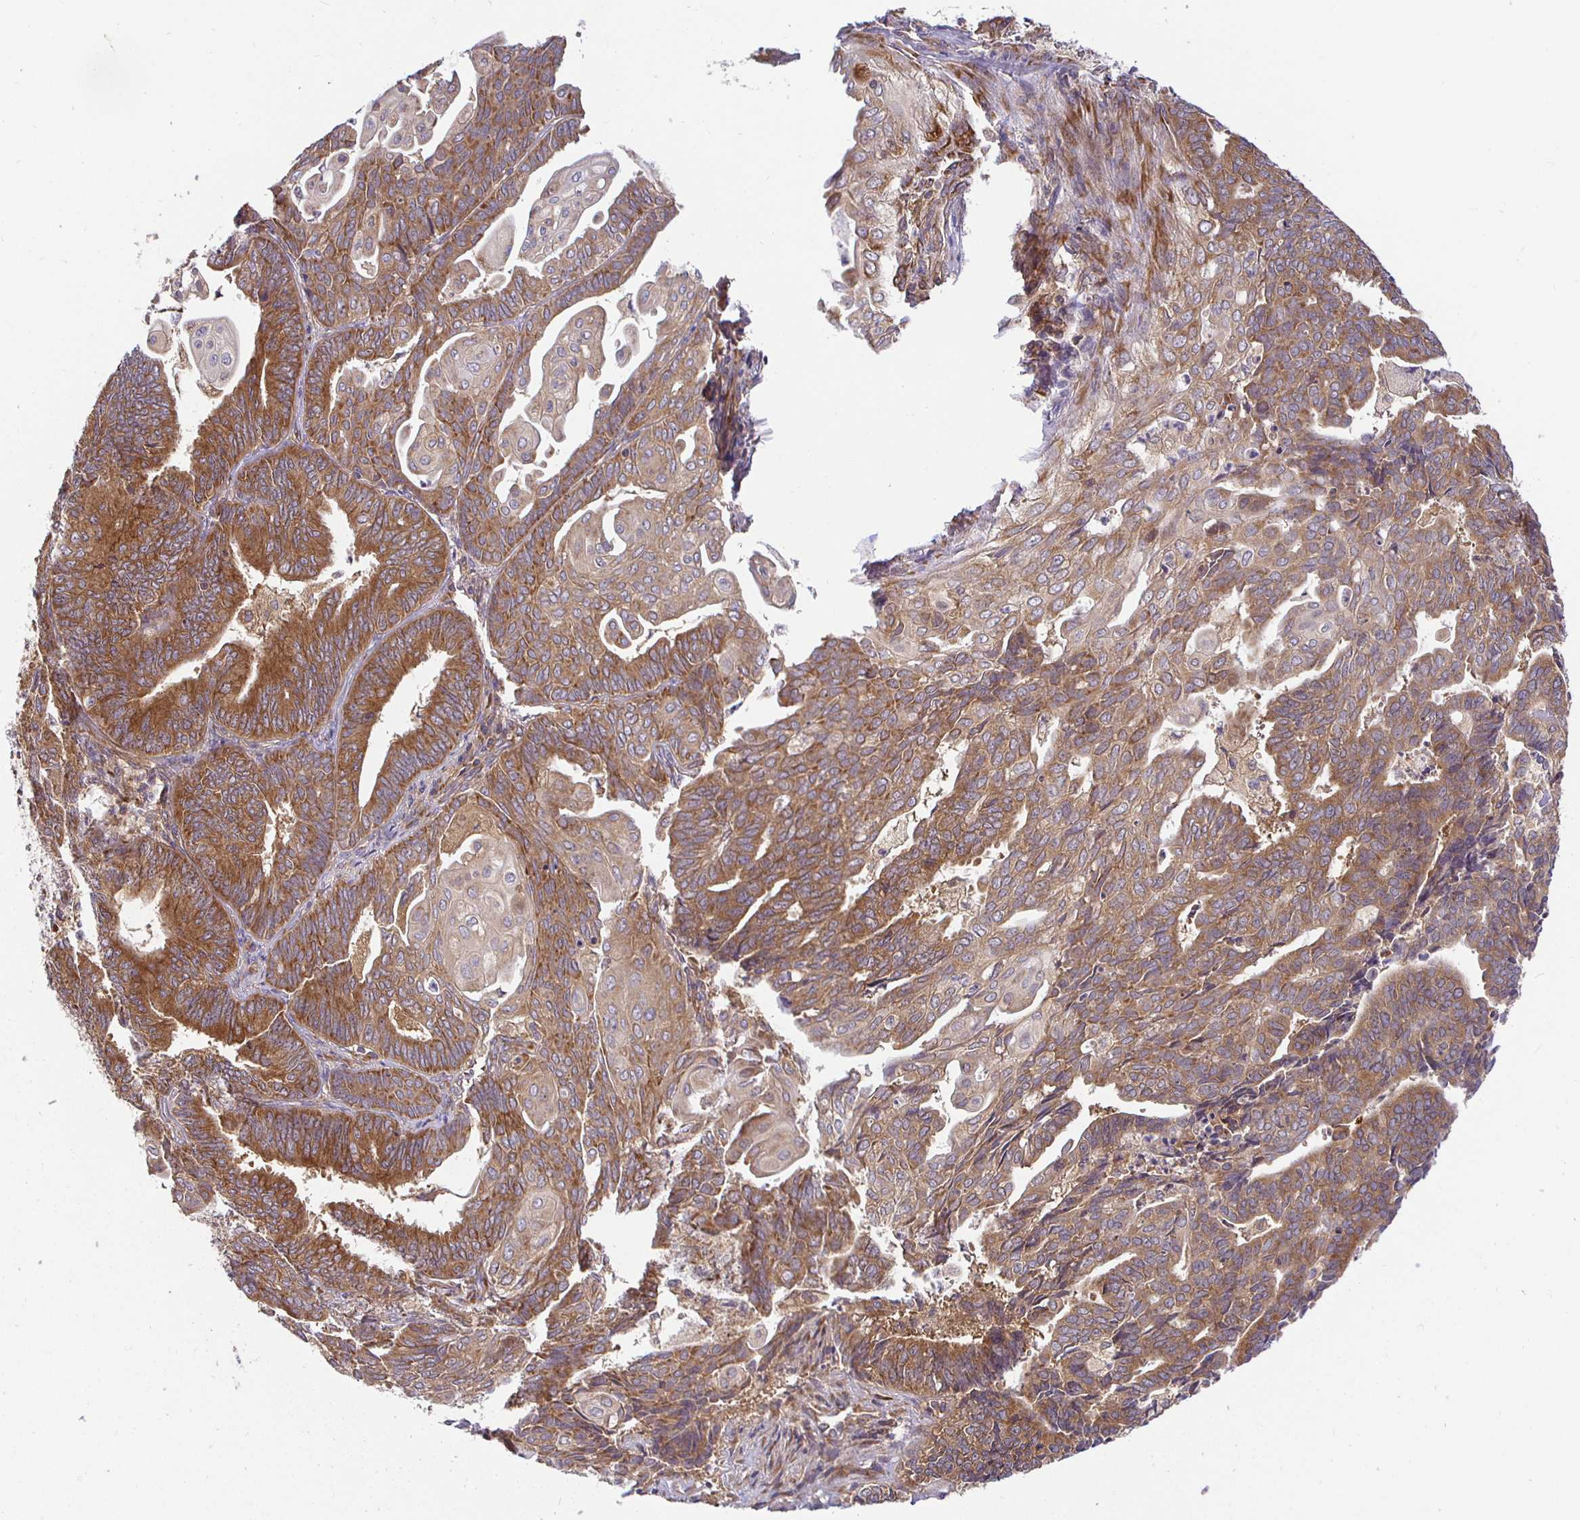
{"staining": {"intensity": "moderate", "quantity": ">75%", "location": "cytoplasmic/membranous"}, "tissue": "endometrial cancer", "cell_type": "Tumor cells", "image_type": "cancer", "snomed": [{"axis": "morphology", "description": "Adenocarcinoma, NOS"}, {"axis": "topography", "description": "Endometrium"}], "caption": "IHC (DAB) staining of human adenocarcinoma (endometrial) exhibits moderate cytoplasmic/membranous protein expression in about >75% of tumor cells.", "gene": "IRAK1", "patient": {"sex": "female", "age": 73}}